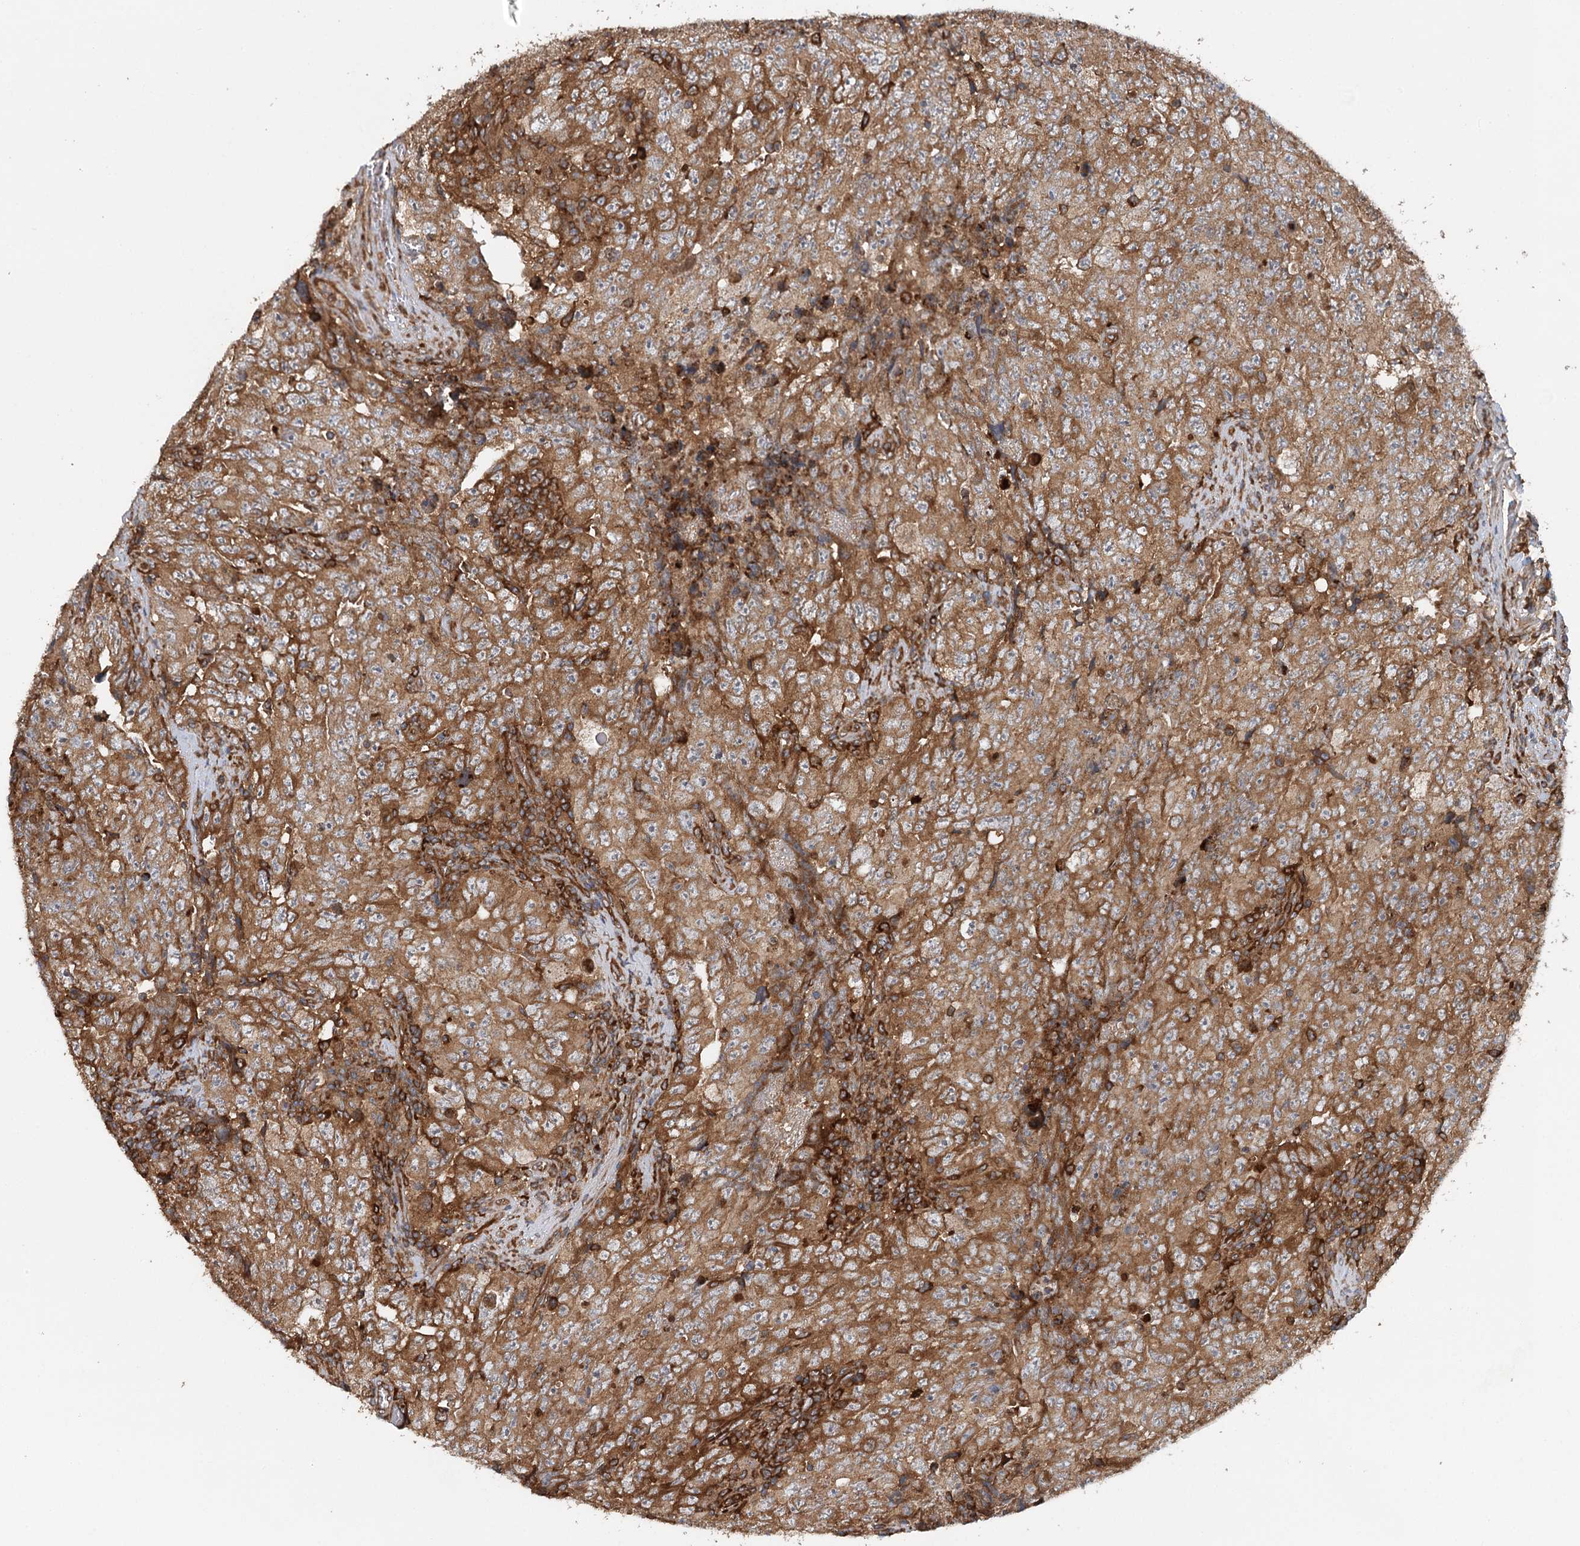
{"staining": {"intensity": "moderate", "quantity": ">75%", "location": "cytoplasmic/membranous"}, "tissue": "testis cancer", "cell_type": "Tumor cells", "image_type": "cancer", "snomed": [{"axis": "morphology", "description": "Carcinoma, Embryonal, NOS"}, {"axis": "topography", "description": "Testis"}], "caption": "IHC of human testis embryonal carcinoma demonstrates medium levels of moderate cytoplasmic/membranous positivity in about >75% of tumor cells.", "gene": "PAIP2", "patient": {"sex": "male", "age": 26}}